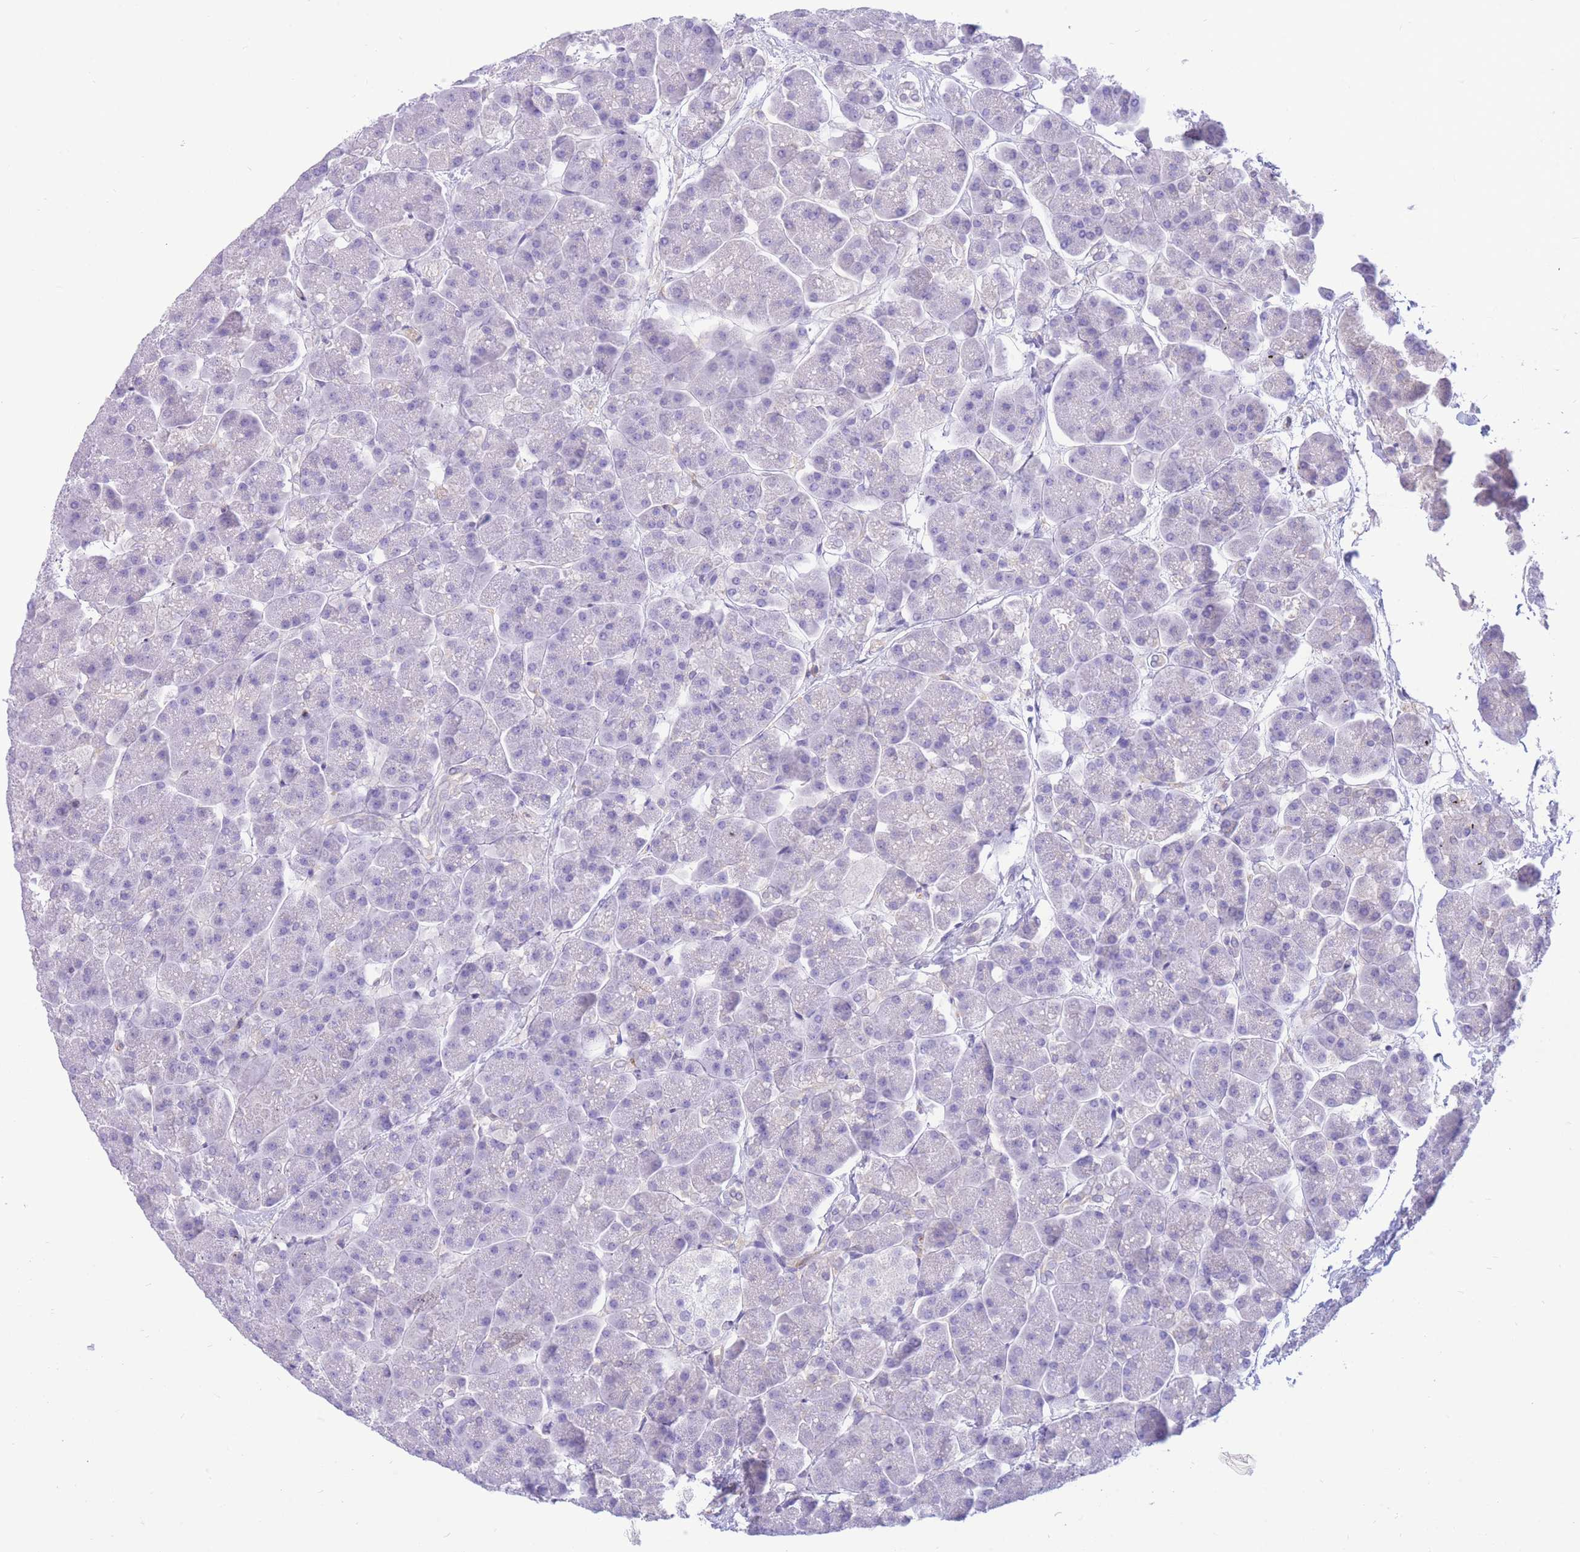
{"staining": {"intensity": "moderate", "quantity": "<25%", "location": "cytoplasmic/membranous"}, "tissue": "pancreas", "cell_type": "Exocrine glandular cells", "image_type": "normal", "snomed": [{"axis": "morphology", "description": "Normal tissue, NOS"}, {"axis": "topography", "description": "Pancreas"}, {"axis": "topography", "description": "Peripheral nerve tissue"}], "caption": "Brown immunohistochemical staining in normal pancreas exhibits moderate cytoplasmic/membranous staining in about <25% of exocrine glandular cells.", "gene": "SULT1A1", "patient": {"sex": "male", "age": 54}}